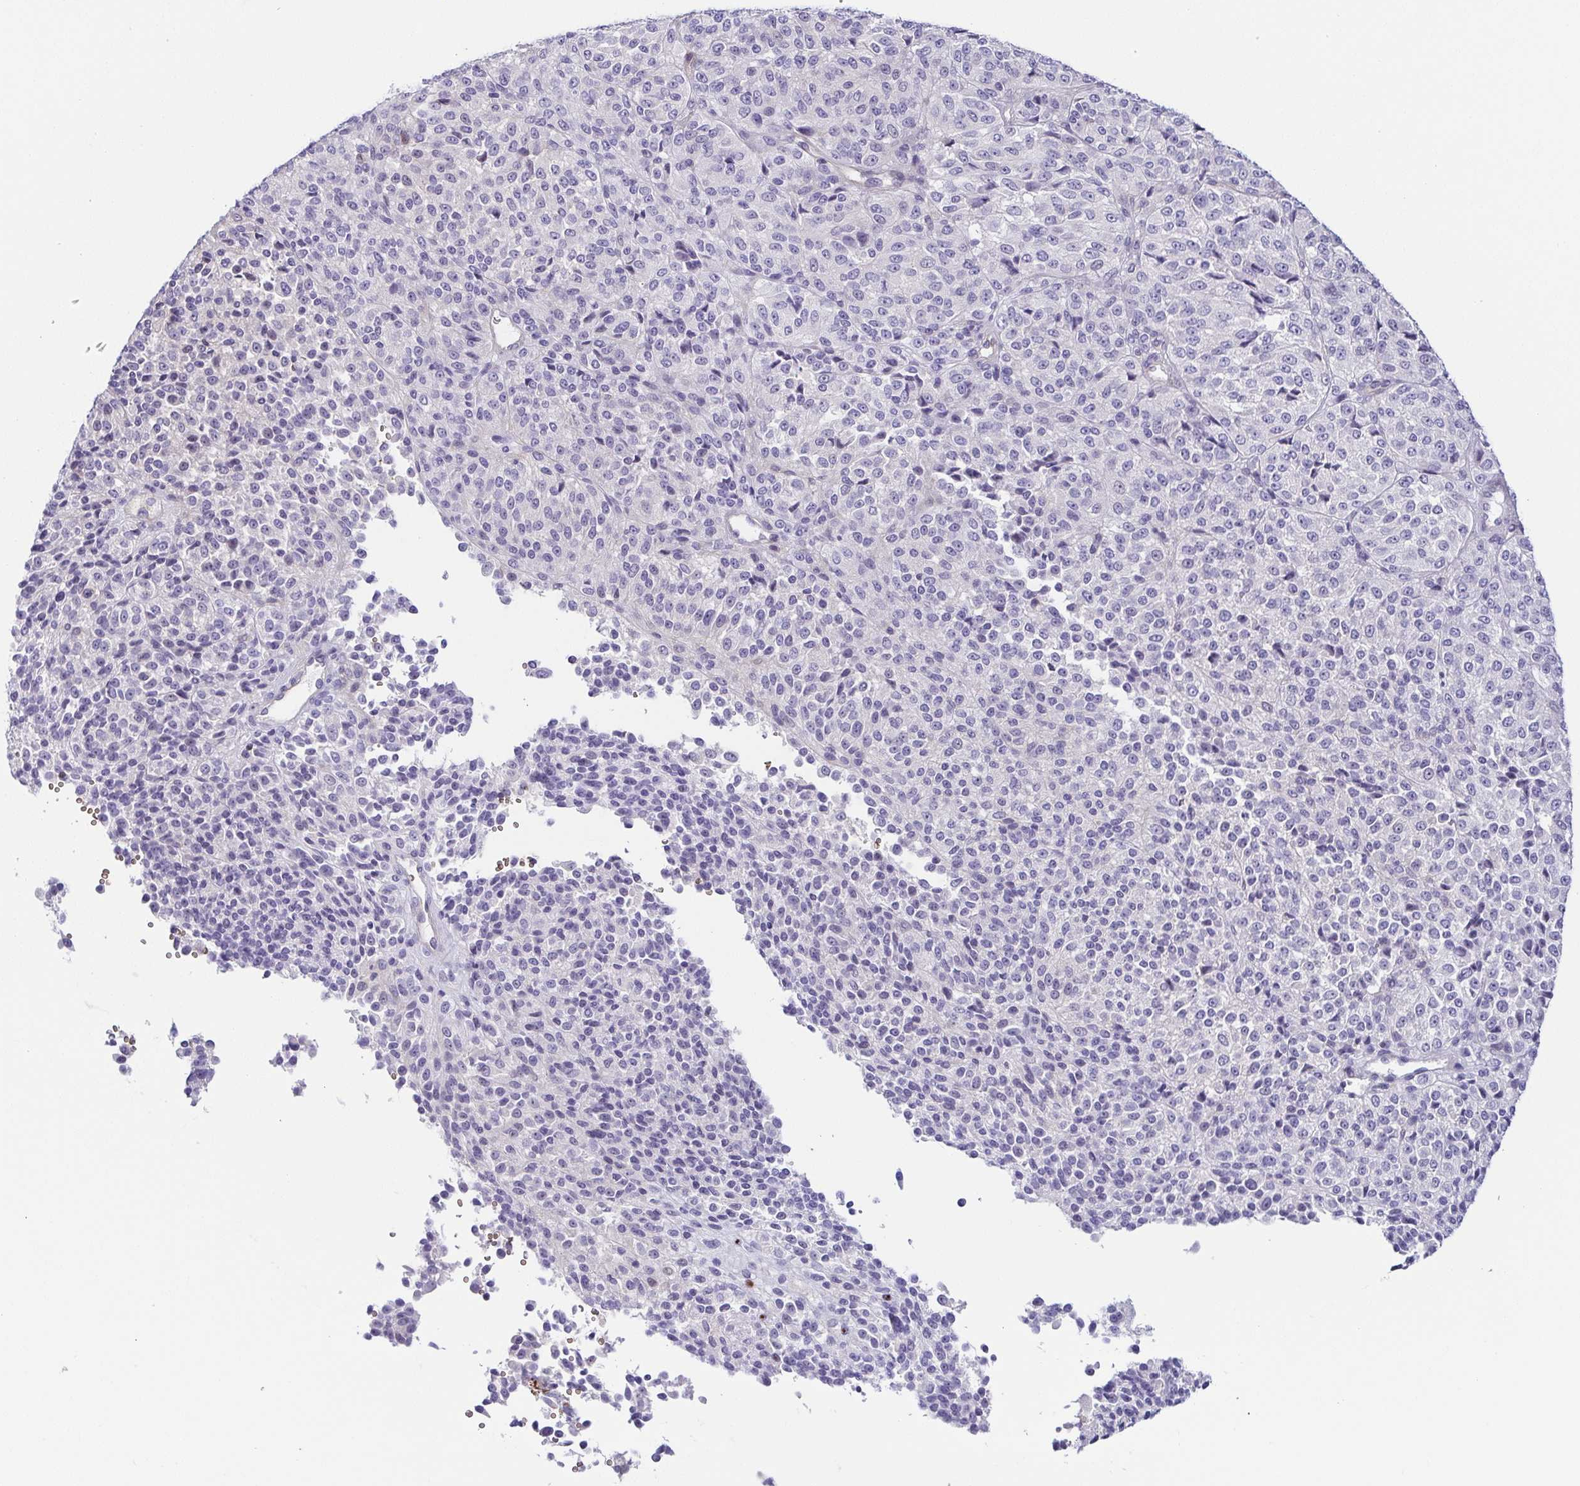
{"staining": {"intensity": "negative", "quantity": "none", "location": "none"}, "tissue": "melanoma", "cell_type": "Tumor cells", "image_type": "cancer", "snomed": [{"axis": "morphology", "description": "Malignant melanoma, Metastatic site"}, {"axis": "topography", "description": "Brain"}], "caption": "Micrograph shows no protein expression in tumor cells of melanoma tissue.", "gene": "FAM162B", "patient": {"sex": "female", "age": 56}}